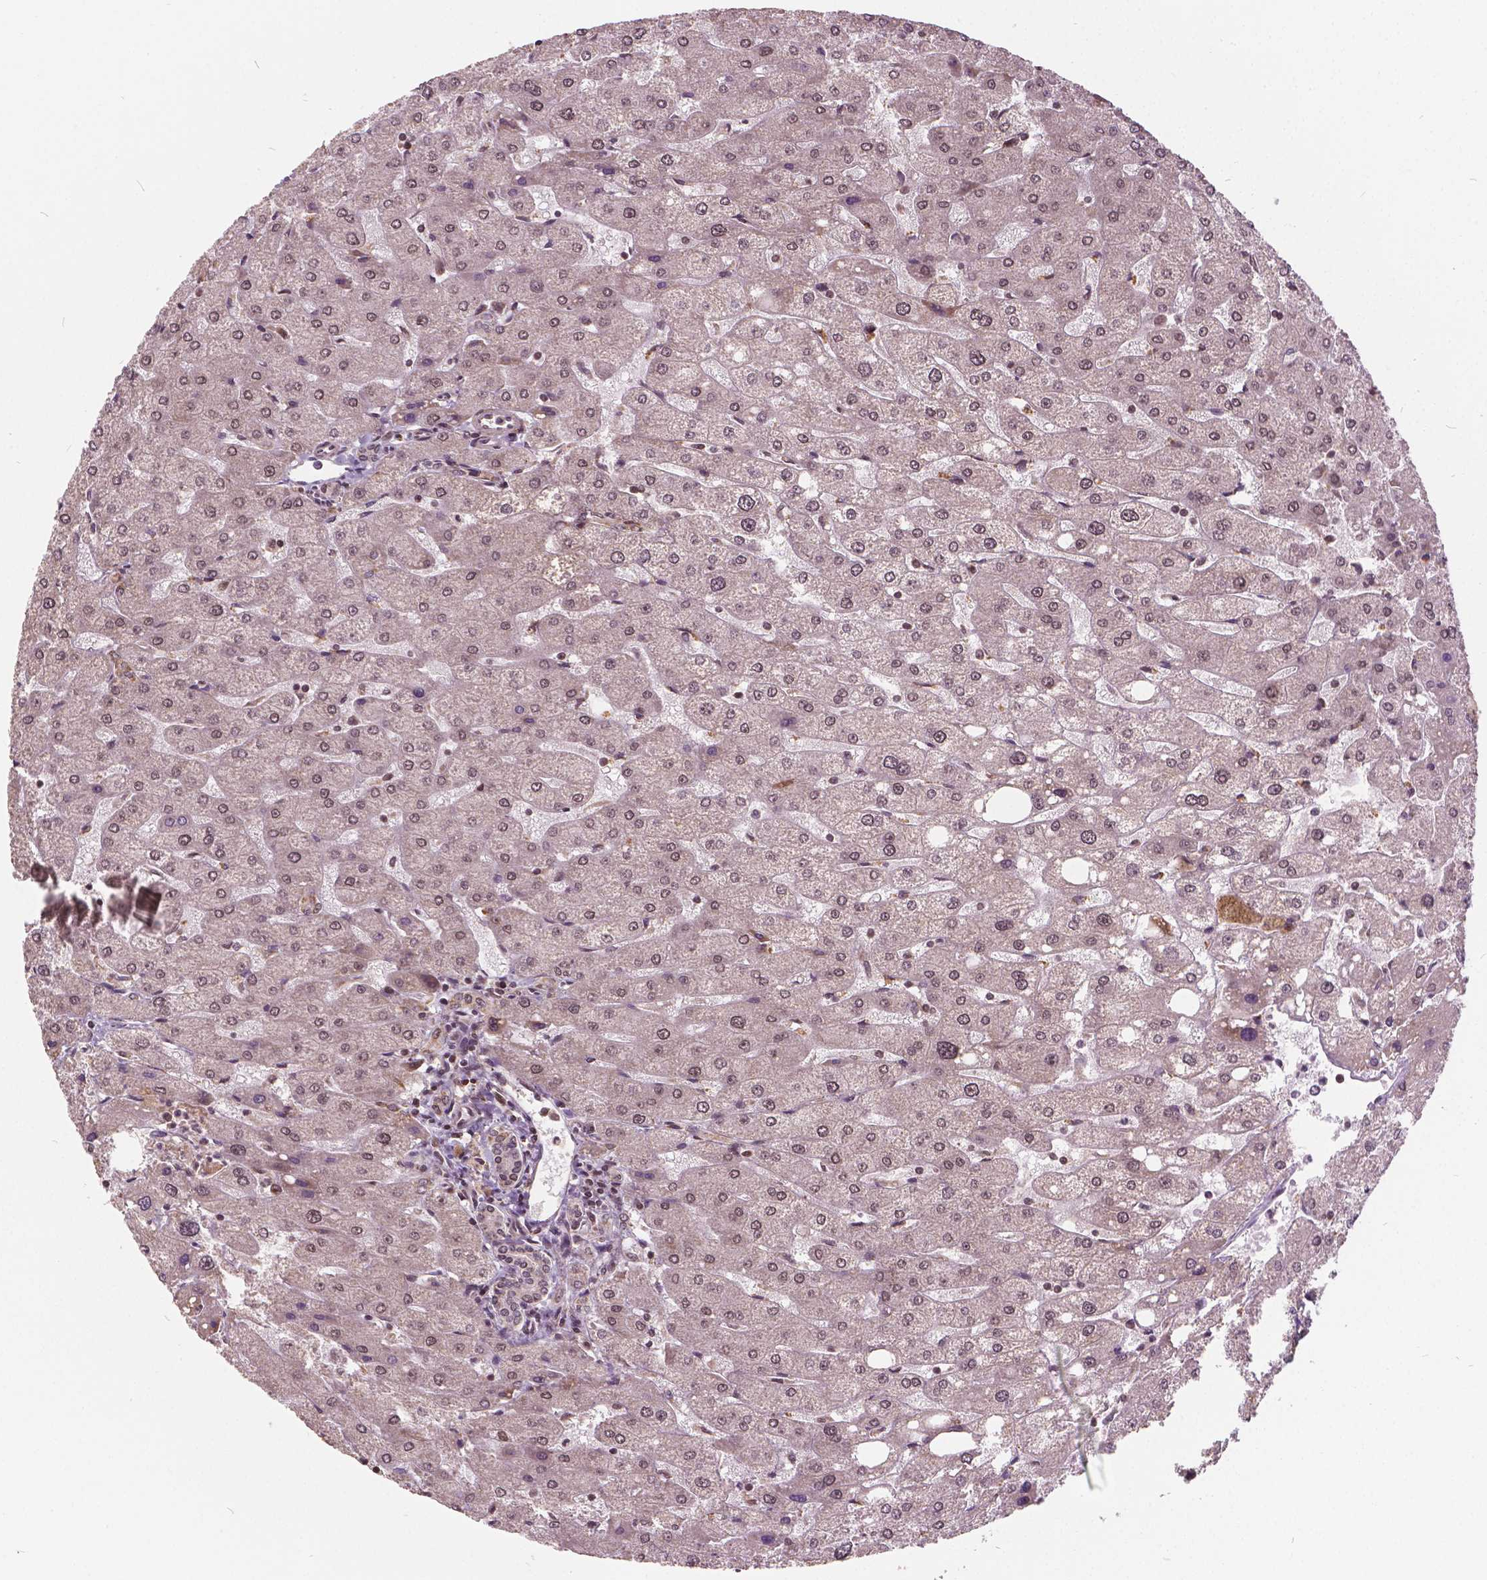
{"staining": {"intensity": "weak", "quantity": ">75%", "location": "nuclear"}, "tissue": "liver", "cell_type": "Cholangiocytes", "image_type": "normal", "snomed": [{"axis": "morphology", "description": "Normal tissue, NOS"}, {"axis": "topography", "description": "Liver"}], "caption": "Normal liver reveals weak nuclear expression in approximately >75% of cholangiocytes The protein is stained brown, and the nuclei are stained in blue (DAB (3,3'-diaminobenzidine) IHC with brightfield microscopy, high magnification)..", "gene": "GPS2", "patient": {"sex": "male", "age": 67}}